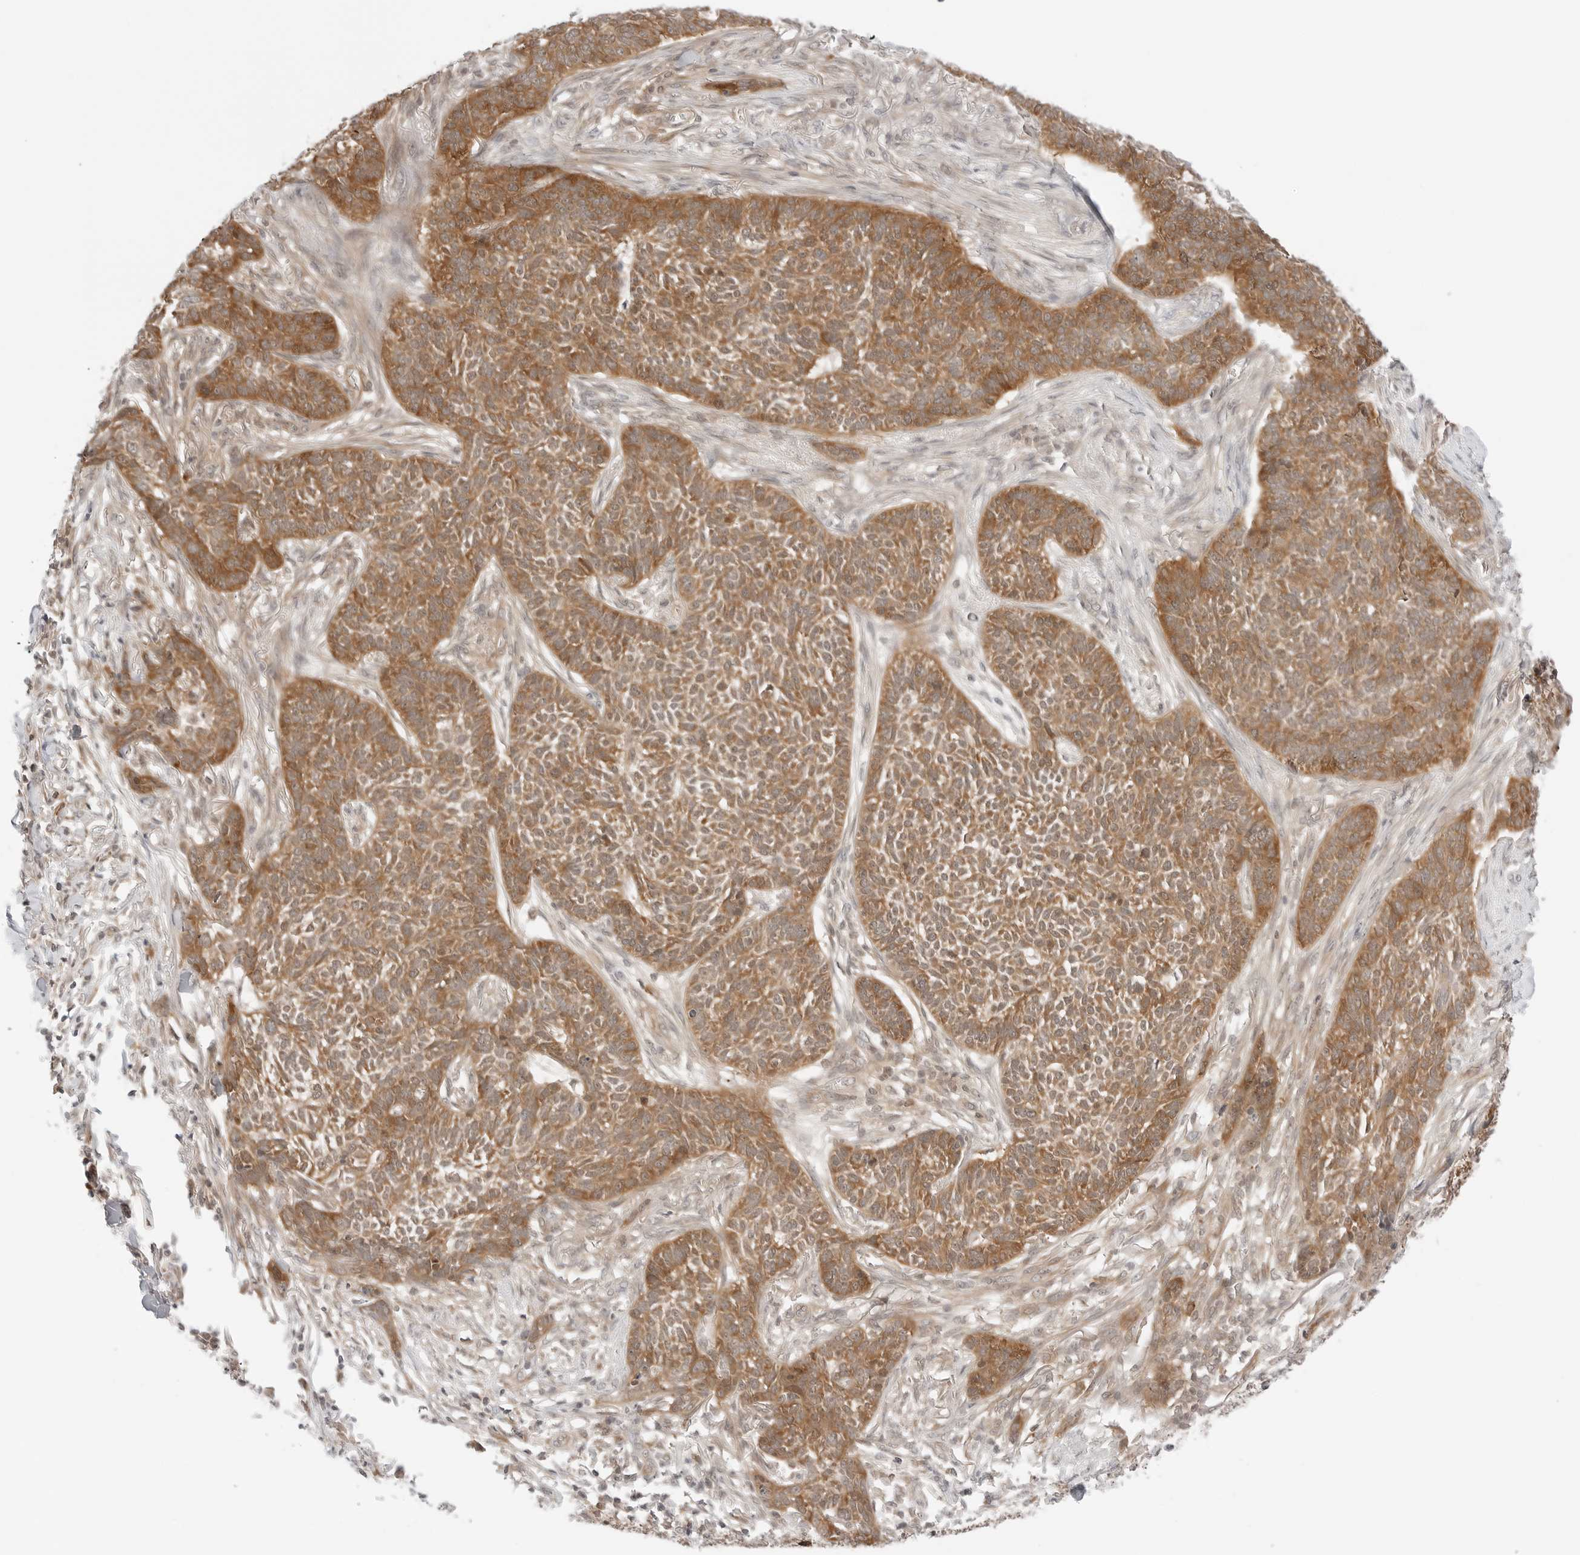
{"staining": {"intensity": "moderate", "quantity": ">75%", "location": "cytoplasmic/membranous"}, "tissue": "skin cancer", "cell_type": "Tumor cells", "image_type": "cancer", "snomed": [{"axis": "morphology", "description": "Basal cell carcinoma"}, {"axis": "topography", "description": "Skin"}], "caption": "Protein analysis of skin cancer tissue reveals moderate cytoplasmic/membranous positivity in approximately >75% of tumor cells. (DAB = brown stain, brightfield microscopy at high magnification).", "gene": "NUDC", "patient": {"sex": "male", "age": 85}}